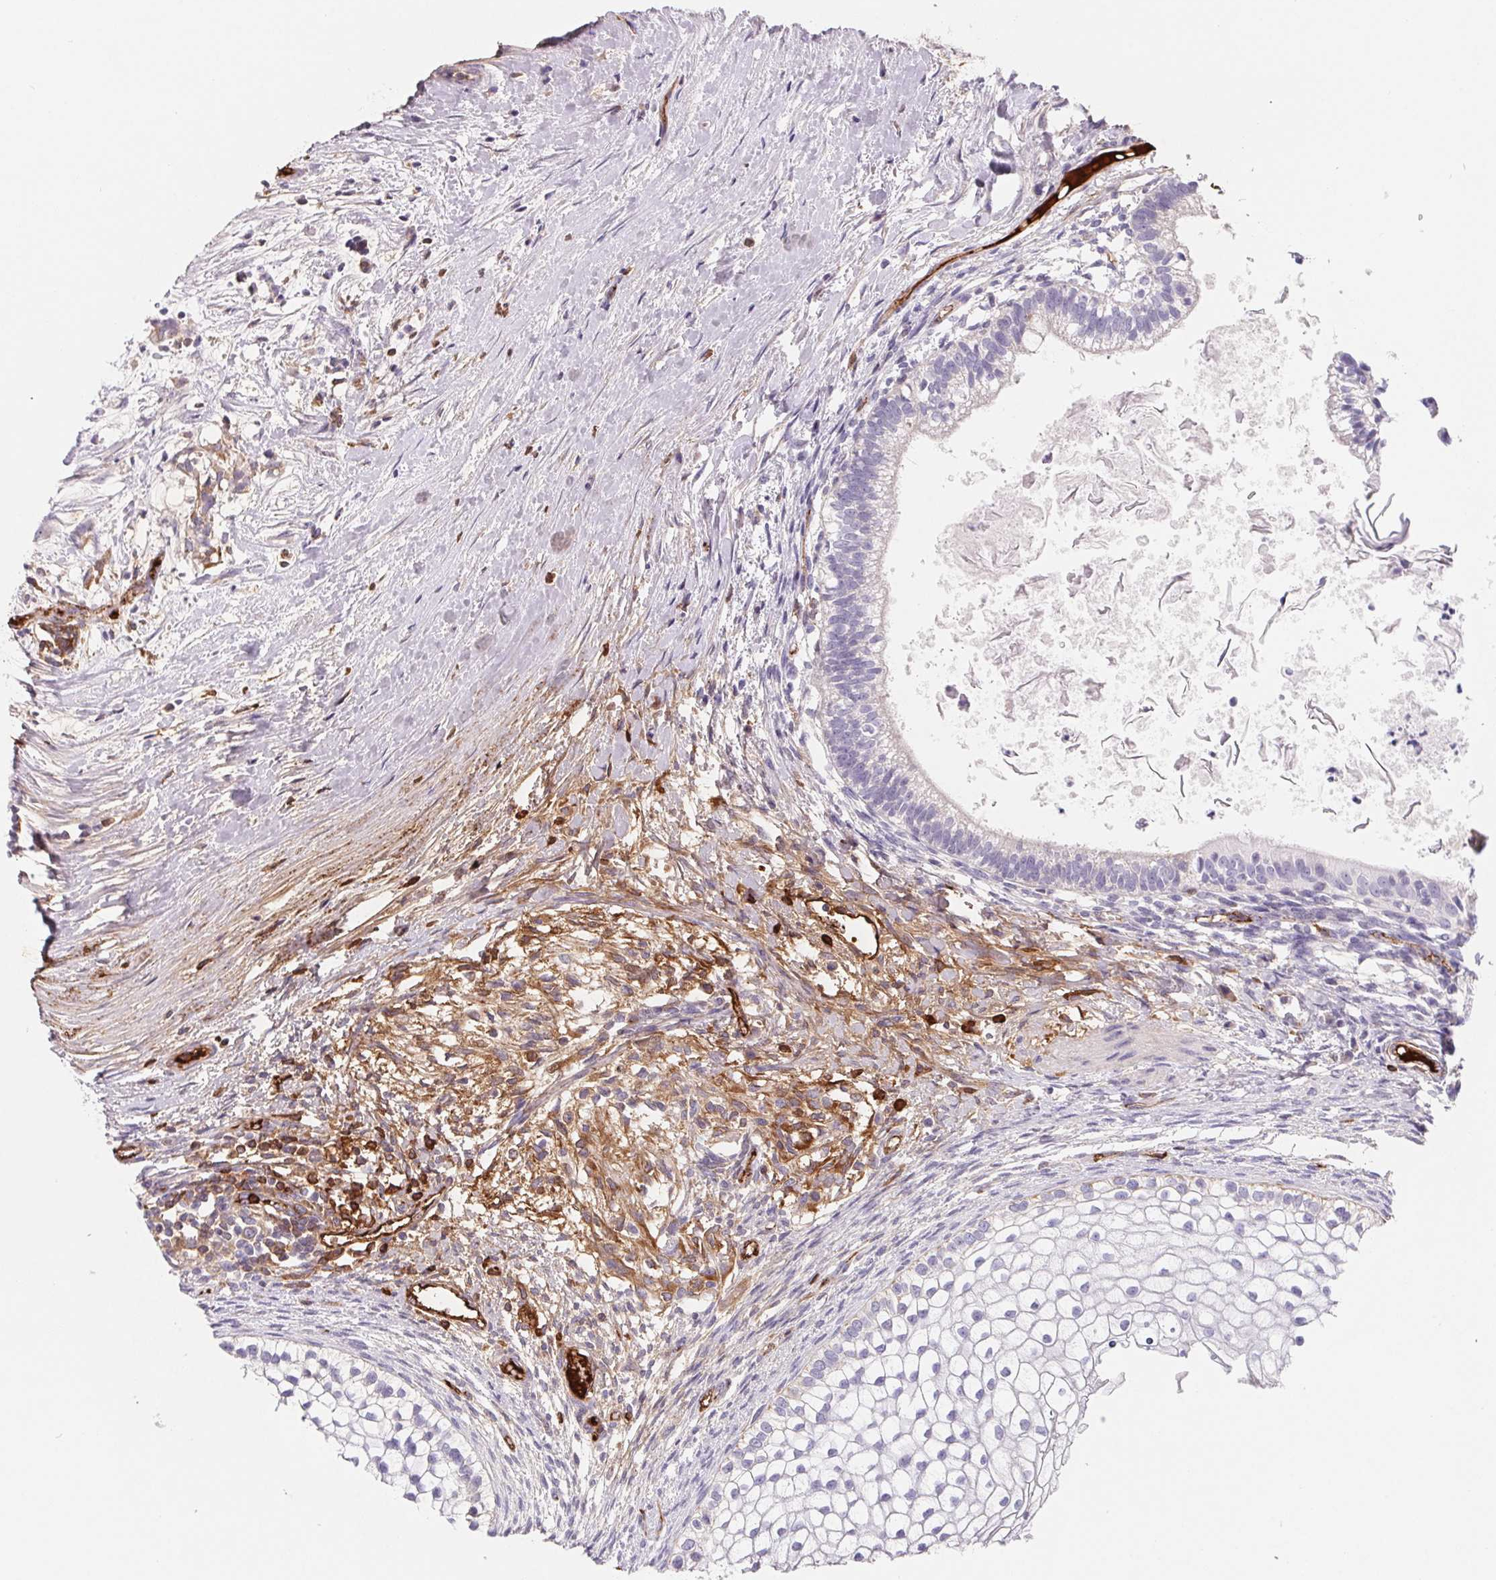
{"staining": {"intensity": "negative", "quantity": "none", "location": "none"}, "tissue": "testis cancer", "cell_type": "Tumor cells", "image_type": "cancer", "snomed": [{"axis": "morphology", "description": "Carcinoma, Embryonal, NOS"}, {"axis": "topography", "description": "Testis"}], "caption": "Tumor cells are negative for protein expression in human testis embryonal carcinoma.", "gene": "LPA", "patient": {"sex": "male", "age": 37}}